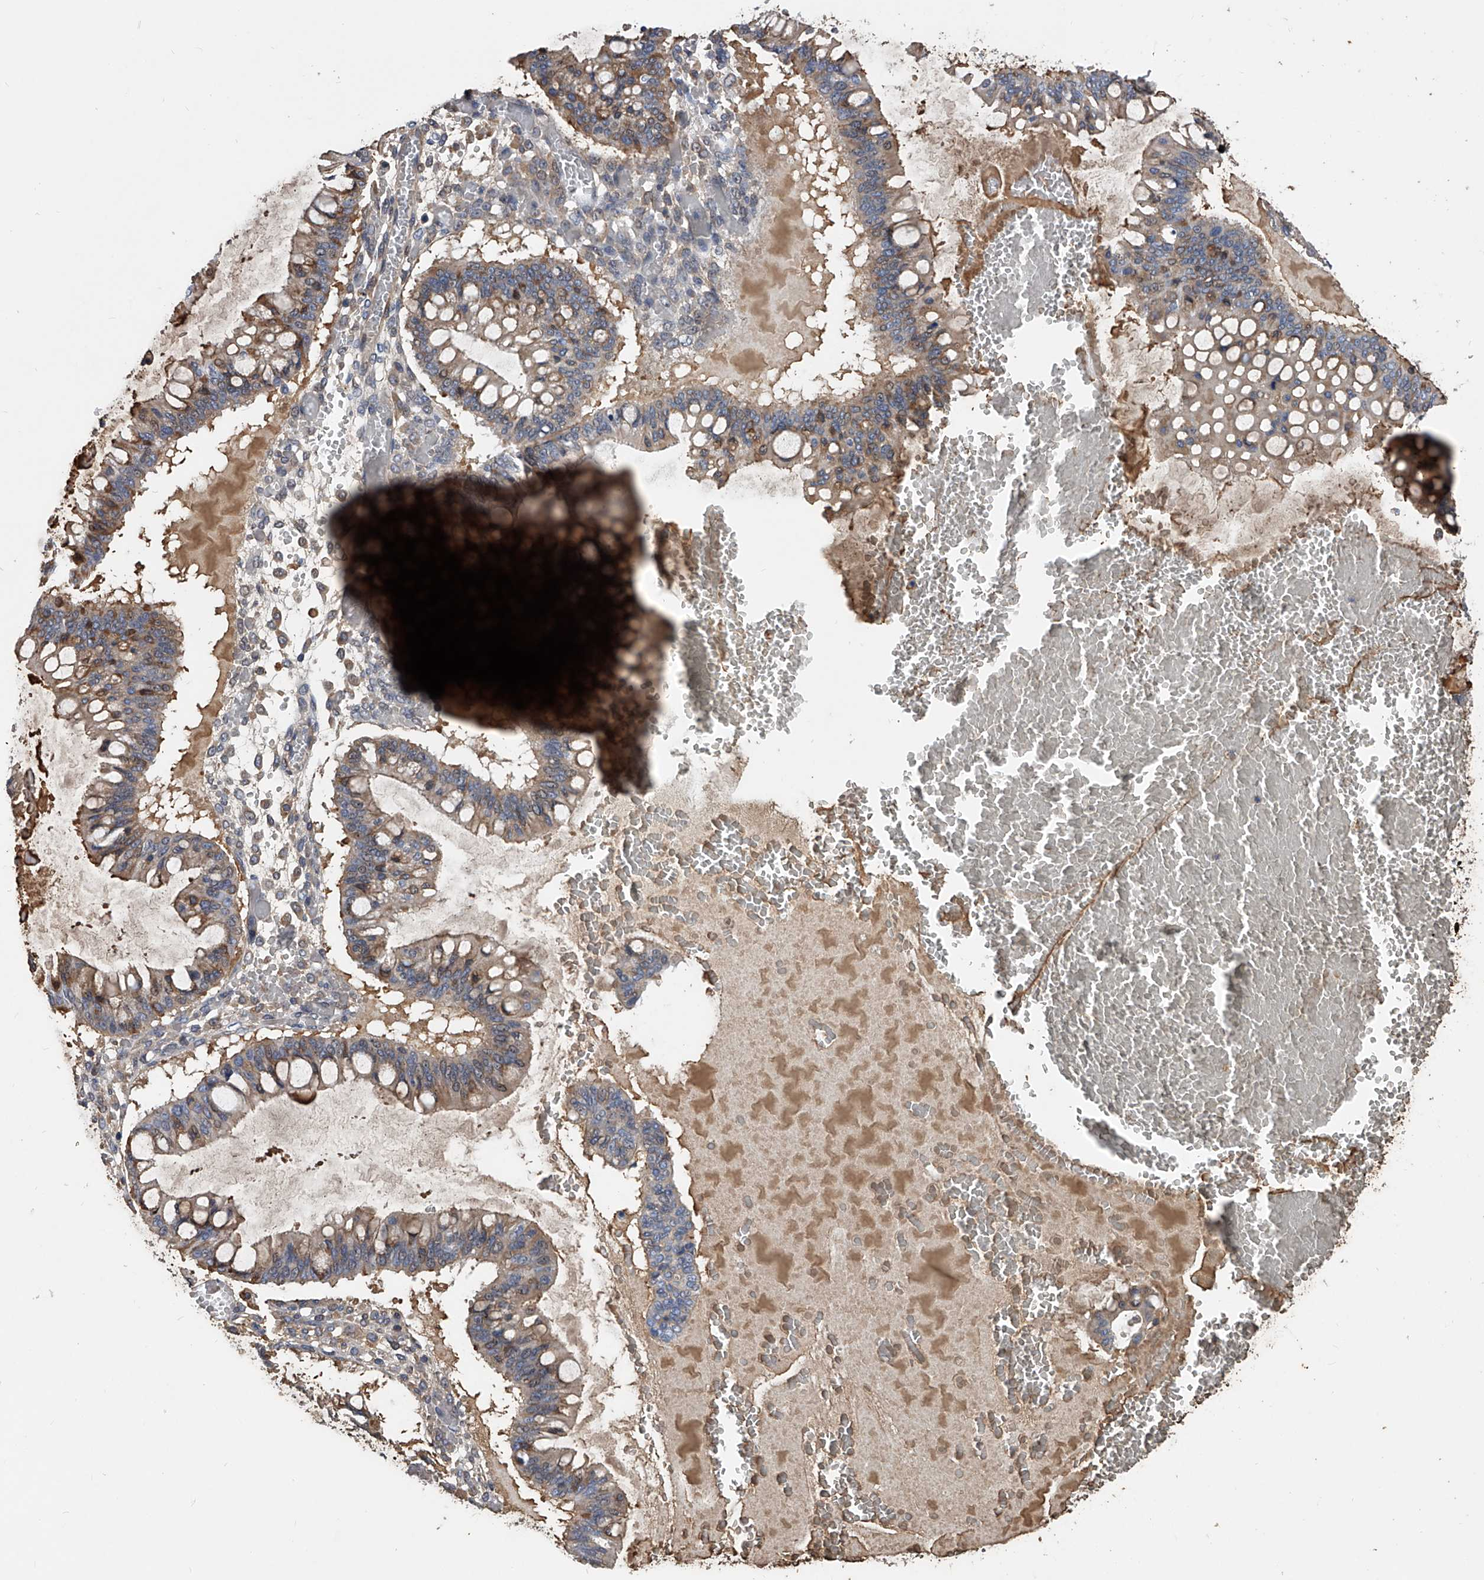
{"staining": {"intensity": "moderate", "quantity": "25%-75%", "location": "cytoplasmic/membranous"}, "tissue": "ovarian cancer", "cell_type": "Tumor cells", "image_type": "cancer", "snomed": [{"axis": "morphology", "description": "Cystadenocarcinoma, mucinous, NOS"}, {"axis": "topography", "description": "Ovary"}], "caption": "Protein staining of ovarian mucinous cystadenocarcinoma tissue displays moderate cytoplasmic/membranous positivity in approximately 25%-75% of tumor cells.", "gene": "ZNF25", "patient": {"sex": "female", "age": 73}}